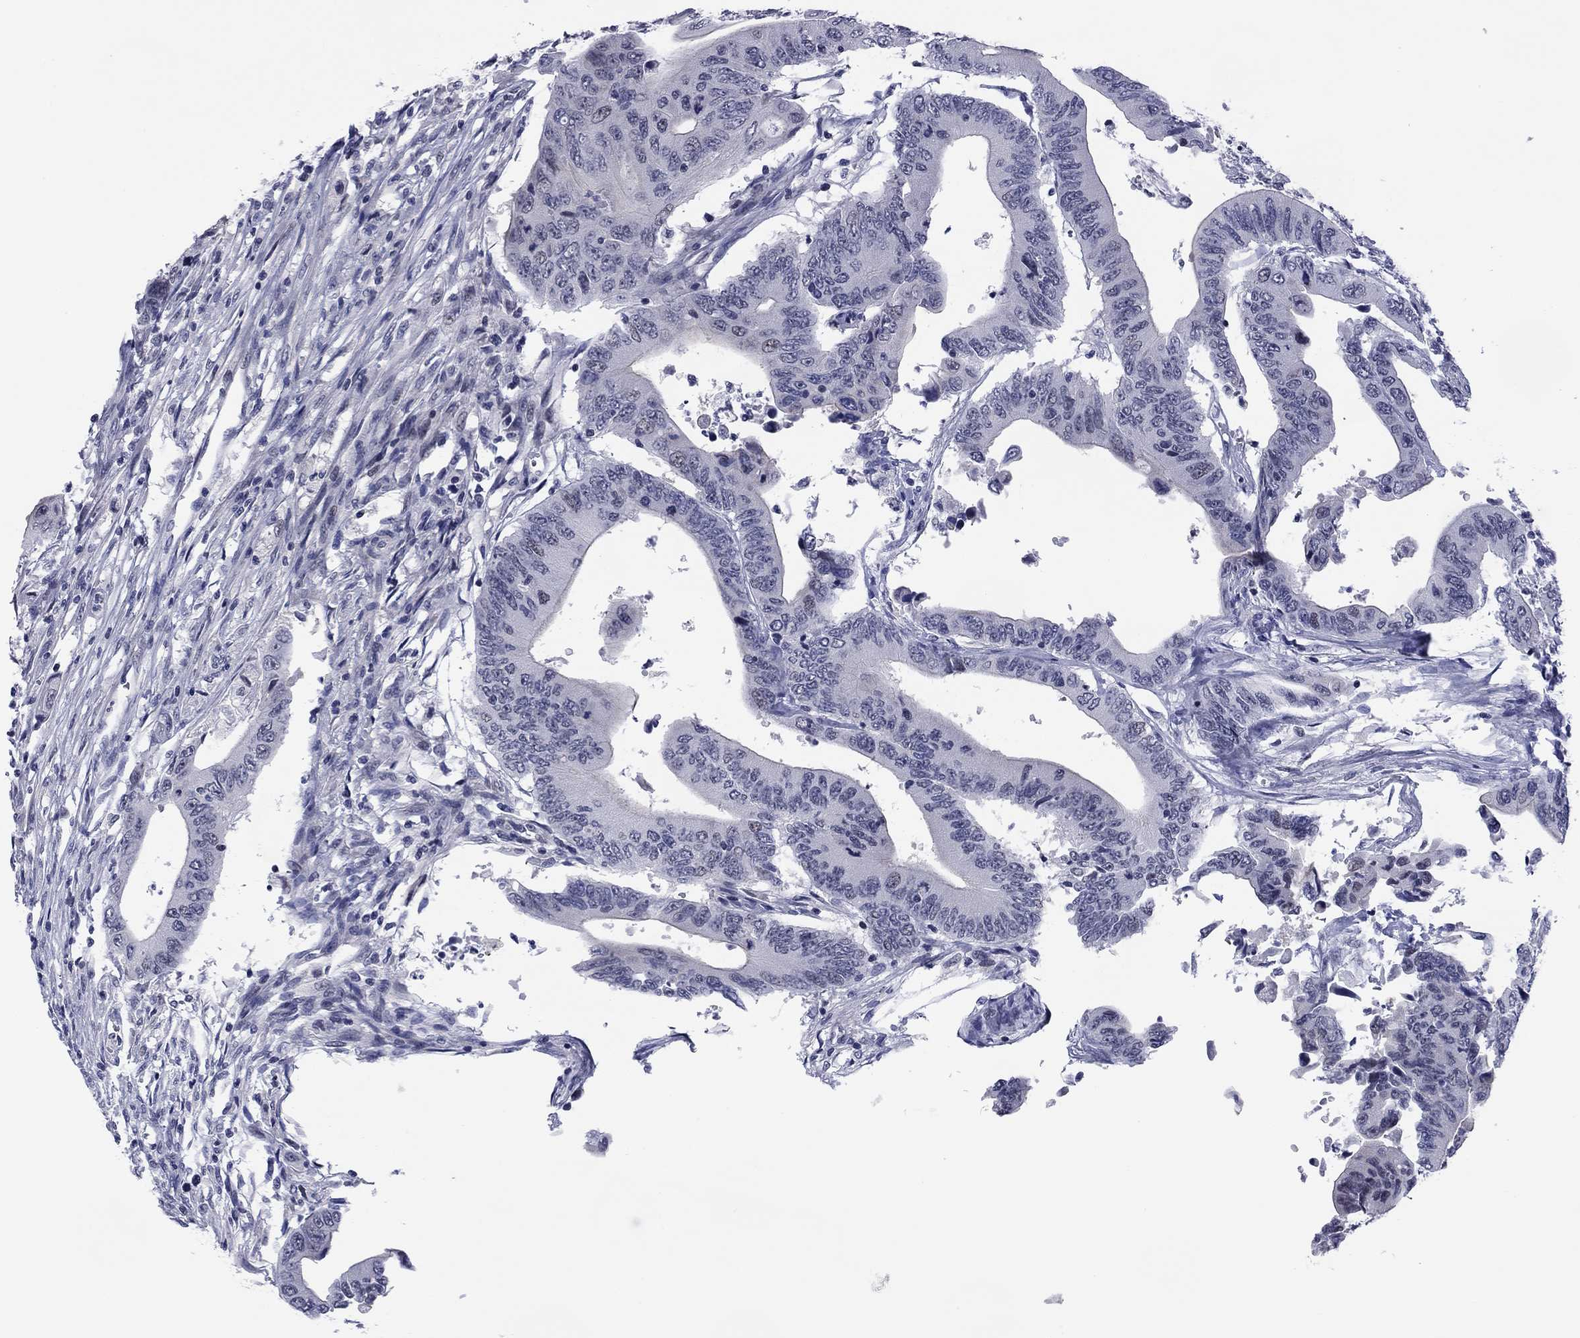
{"staining": {"intensity": "negative", "quantity": "none", "location": "none"}, "tissue": "colorectal cancer", "cell_type": "Tumor cells", "image_type": "cancer", "snomed": [{"axis": "morphology", "description": "Adenocarcinoma, NOS"}, {"axis": "topography", "description": "Colon"}], "caption": "IHC of colorectal cancer exhibits no staining in tumor cells. (DAB IHC with hematoxylin counter stain).", "gene": "POU5F2", "patient": {"sex": "female", "age": 90}}